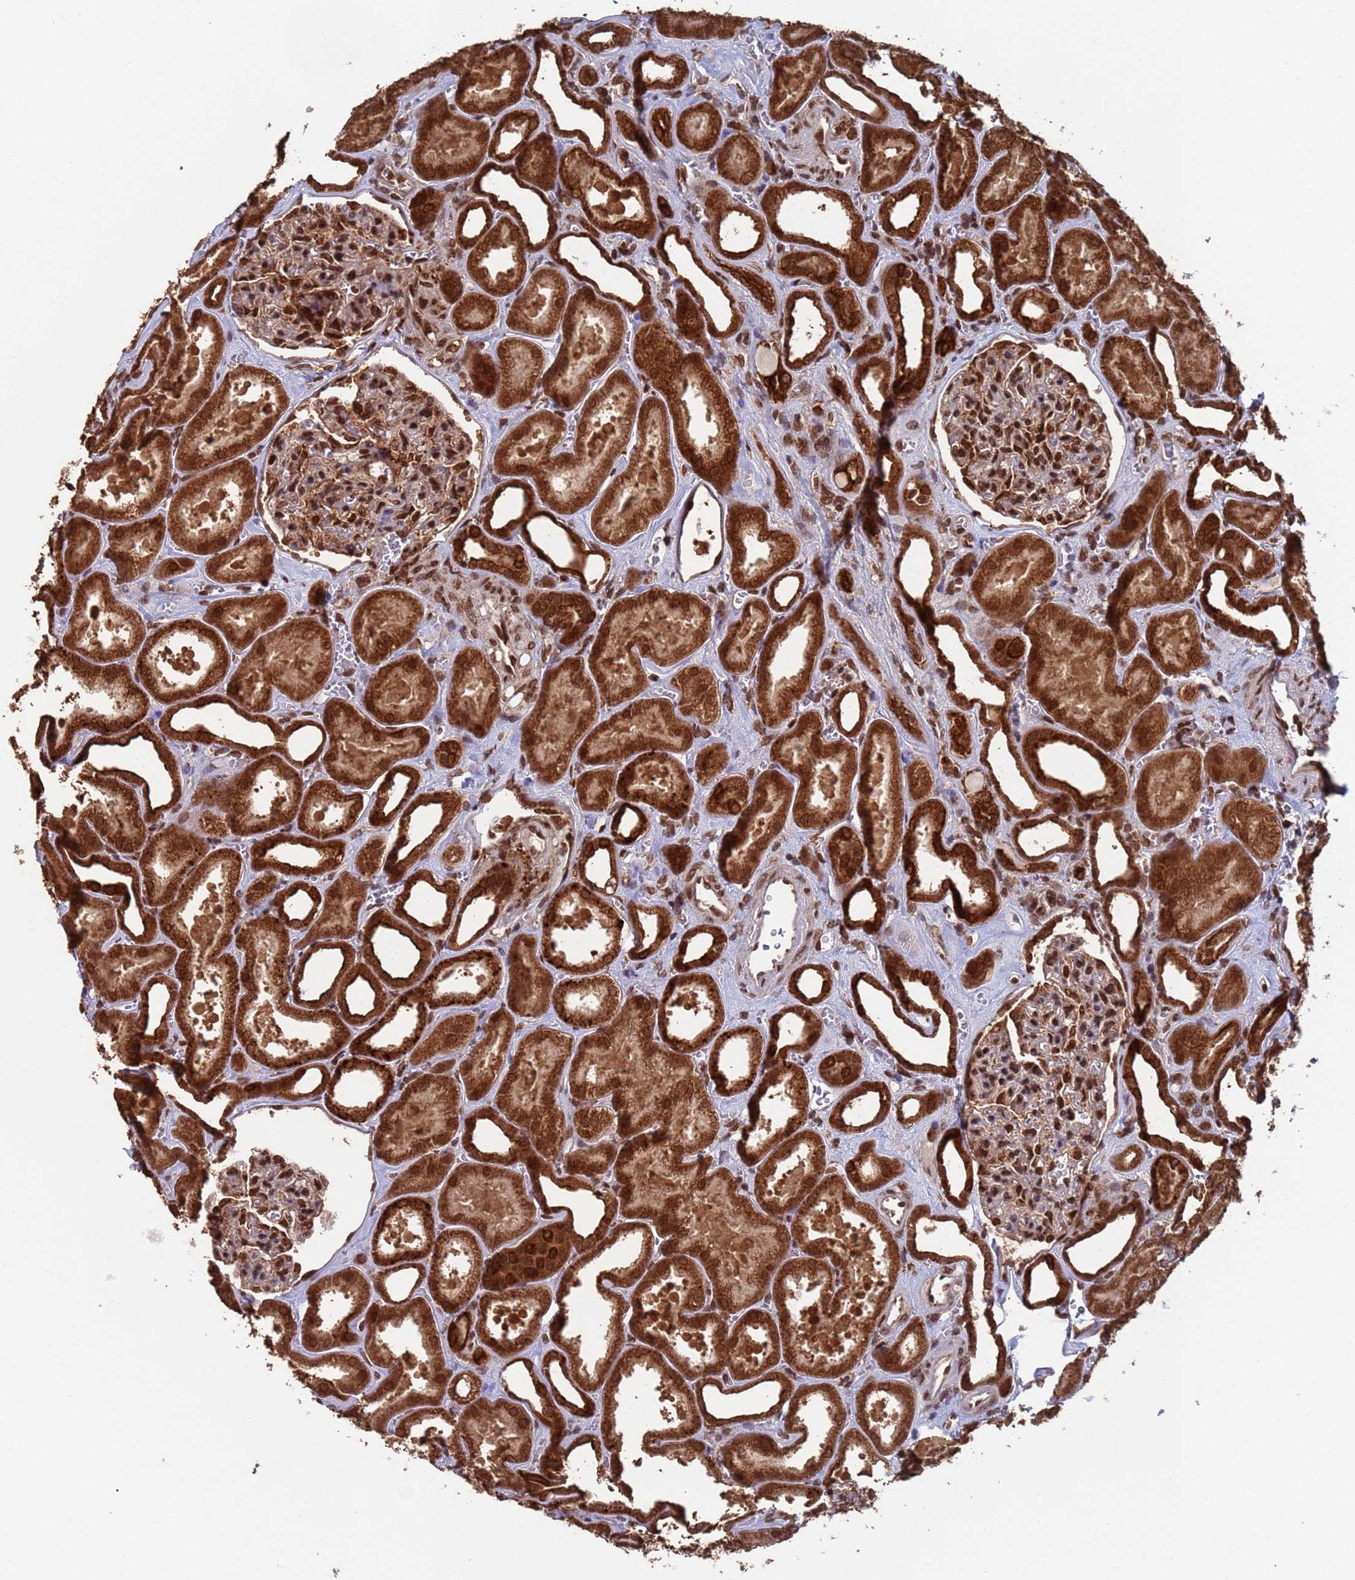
{"staining": {"intensity": "moderate", "quantity": ">75%", "location": "cytoplasmic/membranous,nuclear"}, "tissue": "kidney", "cell_type": "Cells in glomeruli", "image_type": "normal", "snomed": [{"axis": "morphology", "description": "Normal tissue, NOS"}, {"axis": "morphology", "description": "Adenocarcinoma, NOS"}, {"axis": "topography", "description": "Kidney"}], "caption": "Immunohistochemistry (IHC) photomicrograph of benign kidney stained for a protein (brown), which exhibits medium levels of moderate cytoplasmic/membranous,nuclear expression in approximately >75% of cells in glomeruli.", "gene": "FUBP3", "patient": {"sex": "female", "age": 68}}